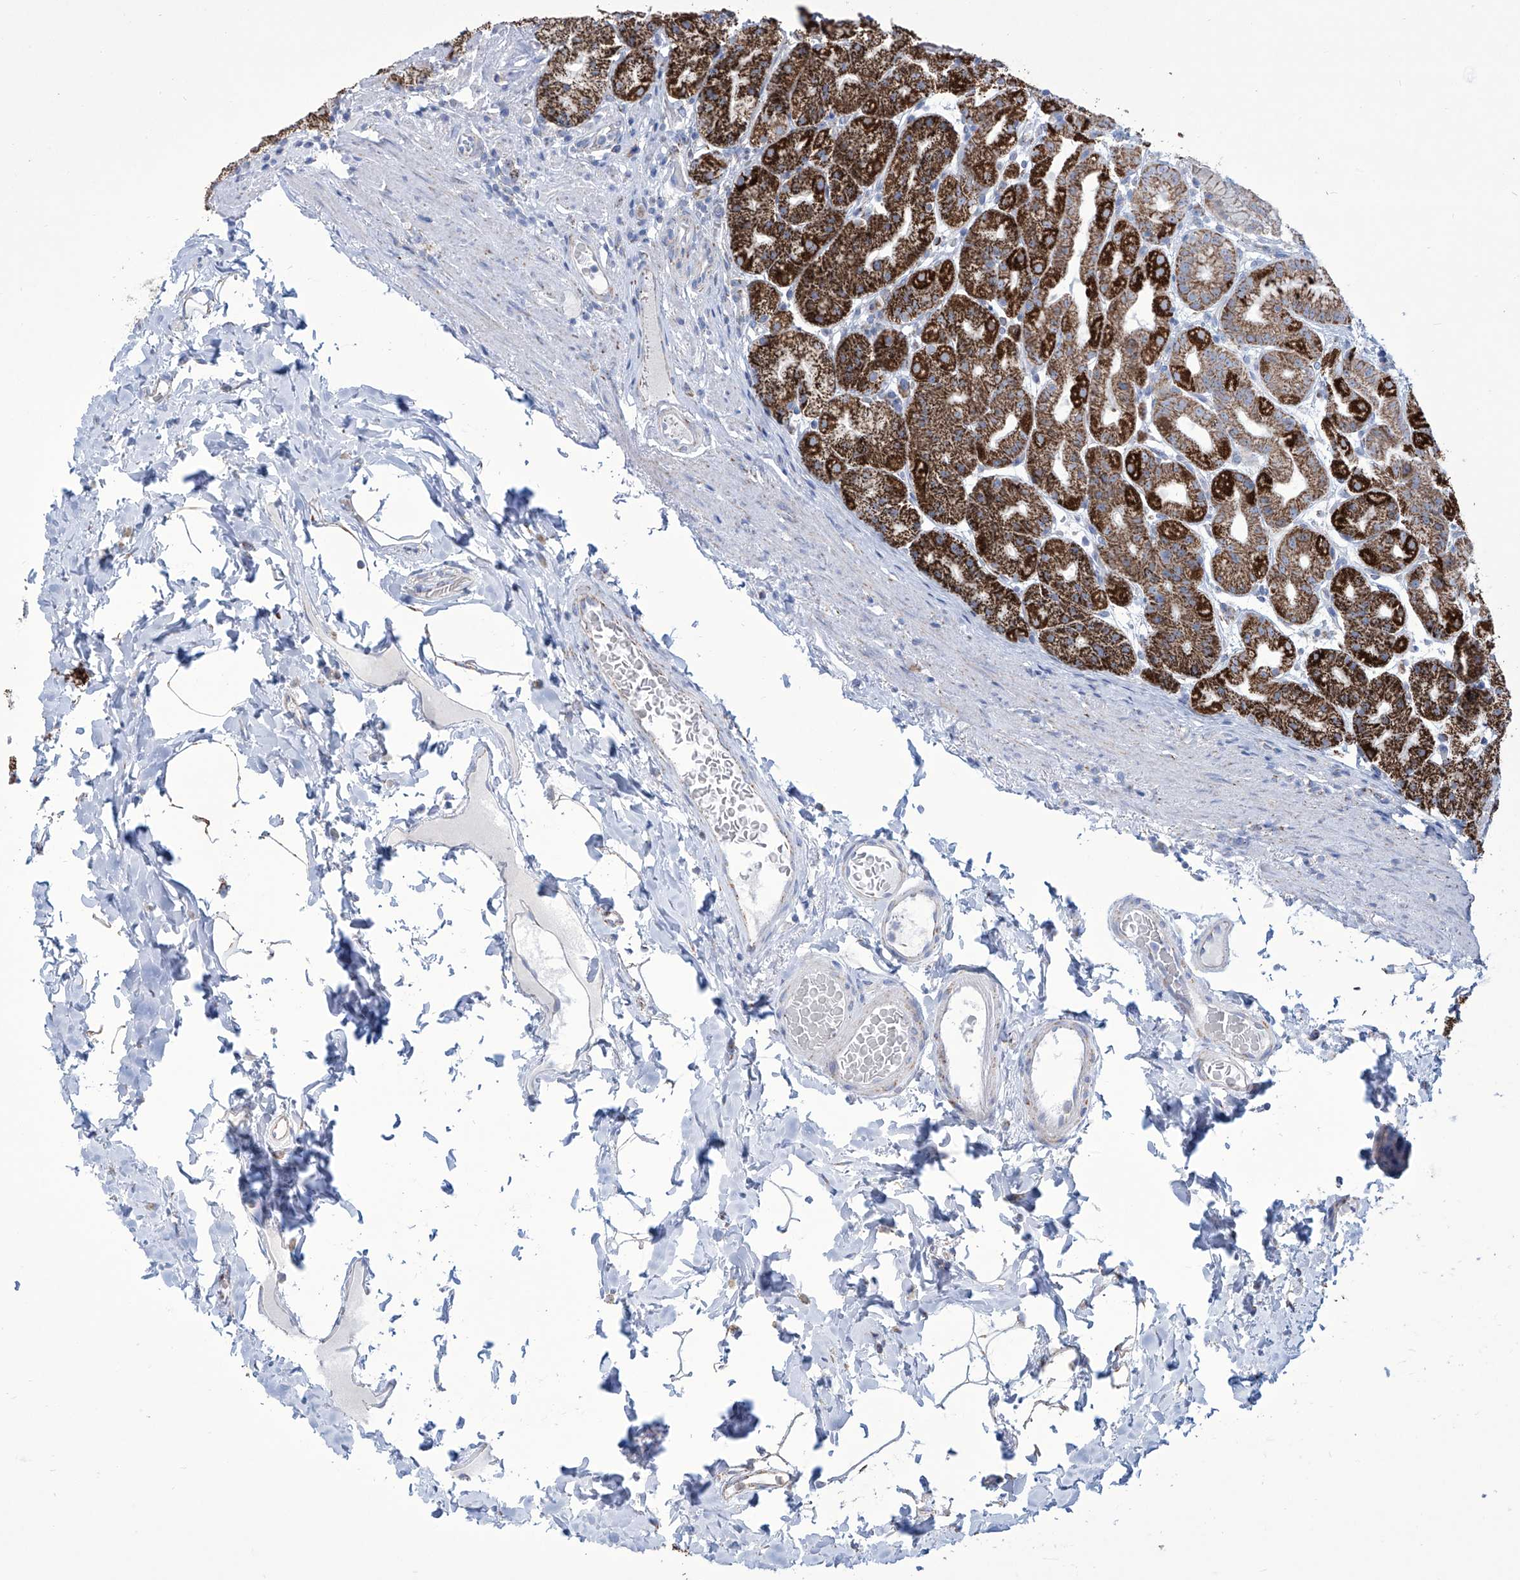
{"staining": {"intensity": "strong", "quantity": "25%-75%", "location": "cytoplasmic/membranous"}, "tissue": "stomach", "cell_type": "Glandular cells", "image_type": "normal", "snomed": [{"axis": "morphology", "description": "Normal tissue, NOS"}, {"axis": "topography", "description": "Stomach, upper"}], "caption": "Immunohistochemical staining of benign human stomach shows 25%-75% levels of strong cytoplasmic/membranous protein expression in approximately 25%-75% of glandular cells. (DAB (3,3'-diaminobenzidine) IHC with brightfield microscopy, high magnification).", "gene": "ALDH6A1", "patient": {"sex": "male", "age": 68}}